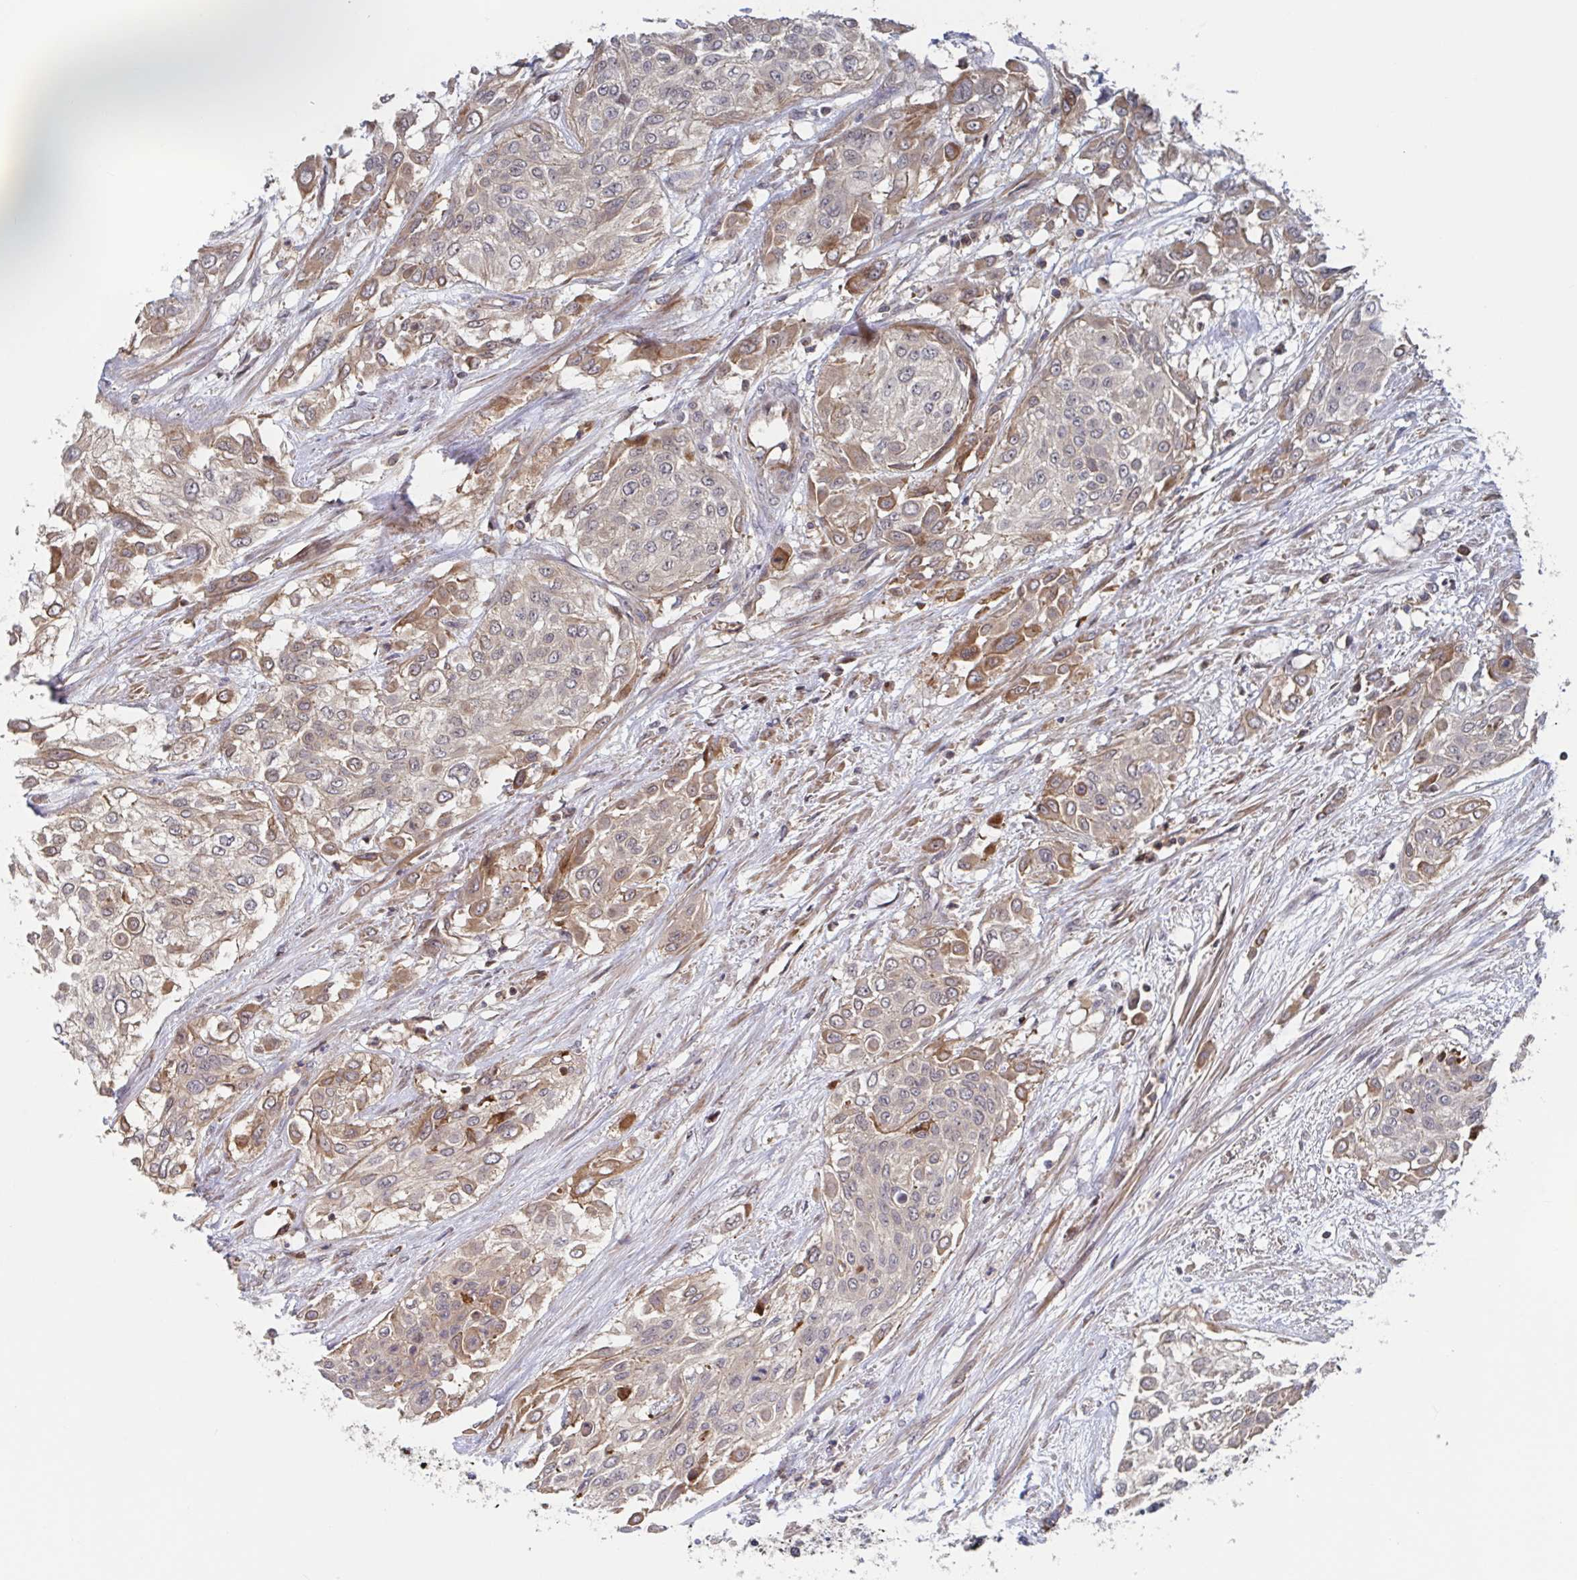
{"staining": {"intensity": "moderate", "quantity": "<25%", "location": "cytoplasmic/membranous"}, "tissue": "urothelial cancer", "cell_type": "Tumor cells", "image_type": "cancer", "snomed": [{"axis": "morphology", "description": "Urothelial carcinoma, High grade"}, {"axis": "topography", "description": "Urinary bladder"}], "caption": "This photomicrograph shows IHC staining of urothelial carcinoma (high-grade), with low moderate cytoplasmic/membranous expression in approximately <25% of tumor cells.", "gene": "DHRS12", "patient": {"sex": "male", "age": 57}}